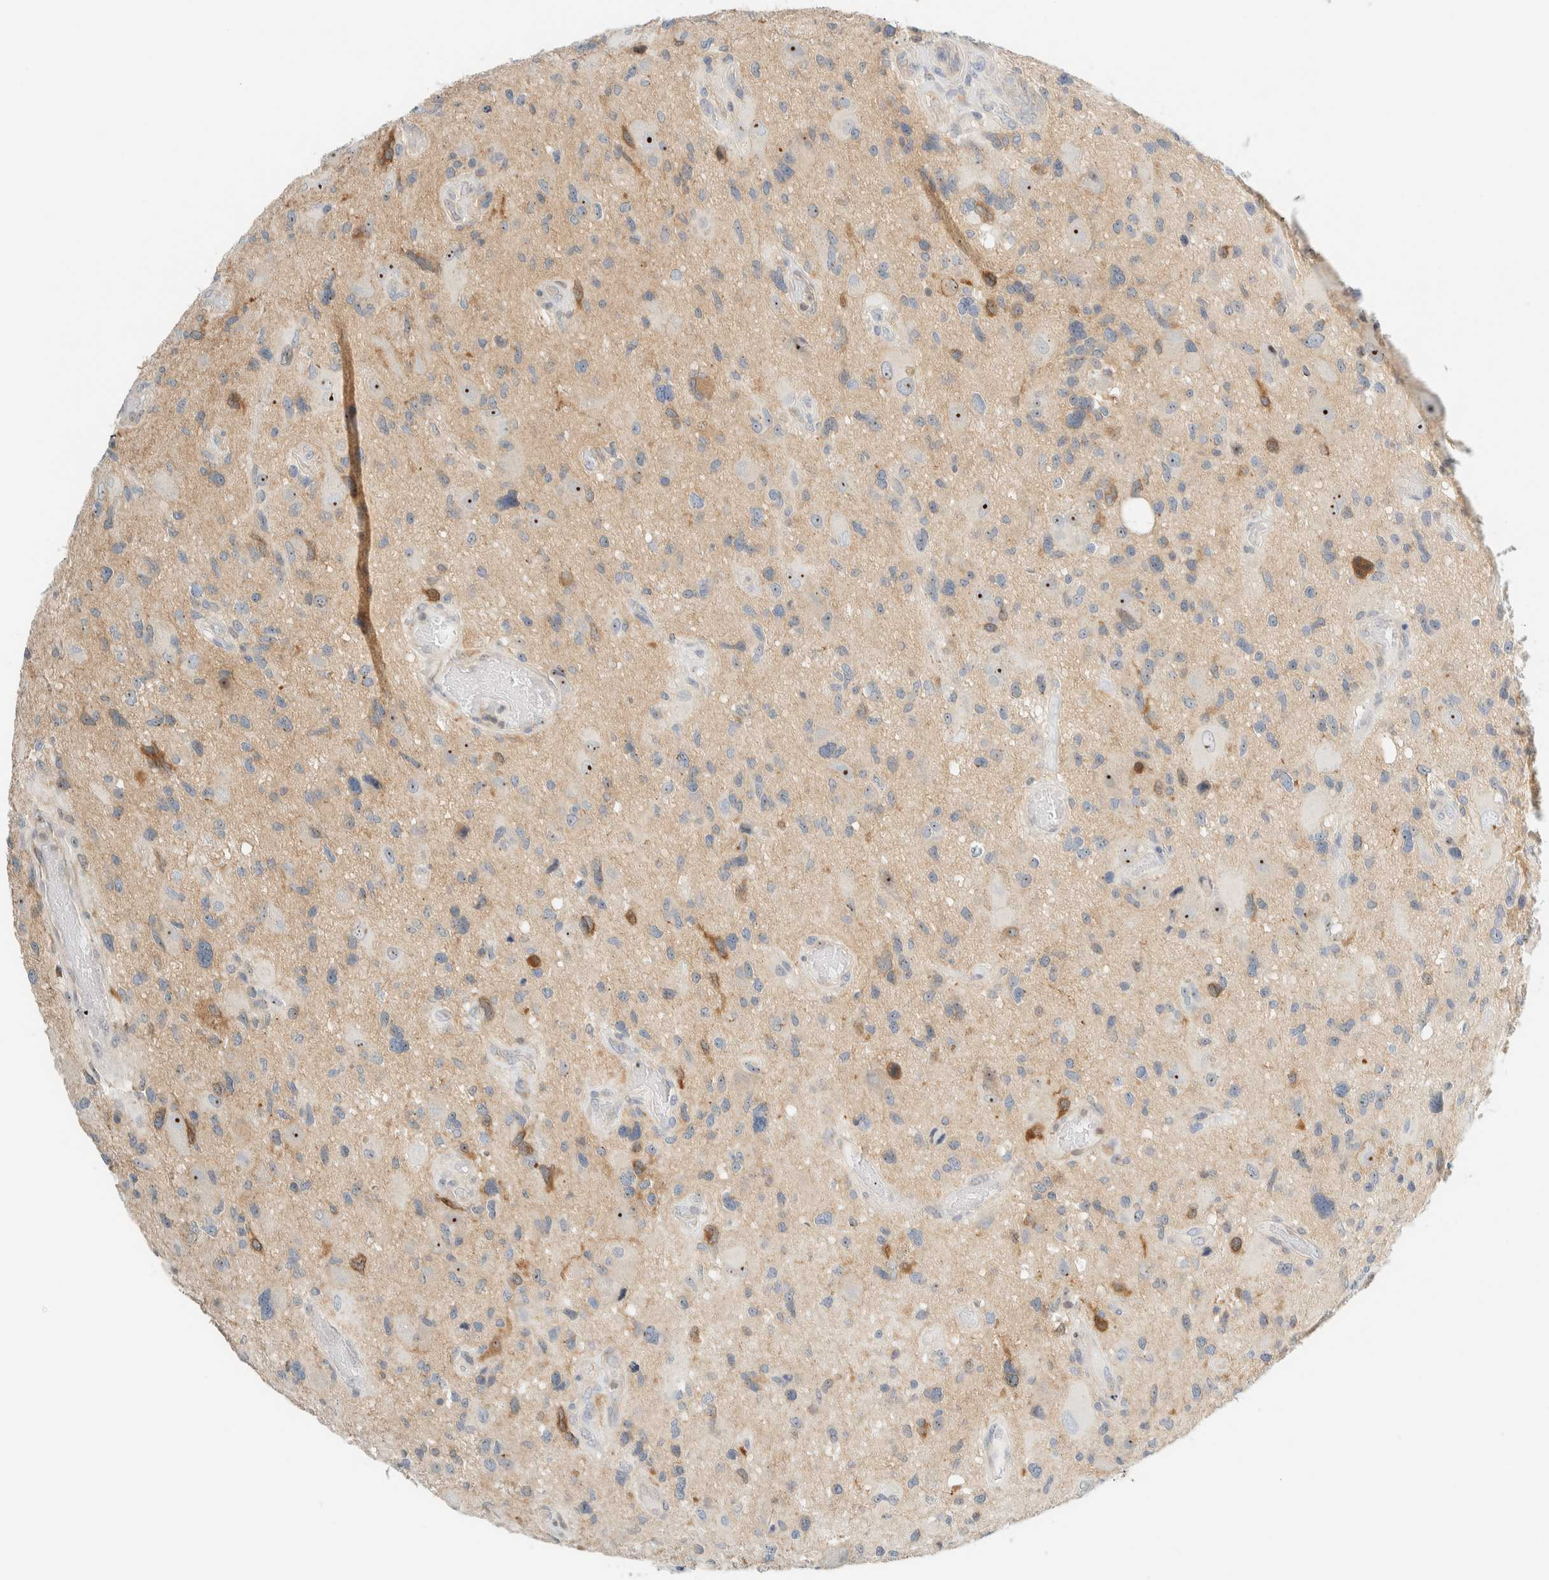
{"staining": {"intensity": "moderate", "quantity": "25%-75%", "location": "nuclear"}, "tissue": "glioma", "cell_type": "Tumor cells", "image_type": "cancer", "snomed": [{"axis": "morphology", "description": "Glioma, malignant, High grade"}, {"axis": "topography", "description": "Brain"}], "caption": "Immunohistochemistry (IHC) staining of glioma, which demonstrates medium levels of moderate nuclear positivity in approximately 25%-75% of tumor cells indicating moderate nuclear protein expression. The staining was performed using DAB (brown) for protein detection and nuclei were counterstained in hematoxylin (blue).", "gene": "NDE1", "patient": {"sex": "male", "age": 33}}